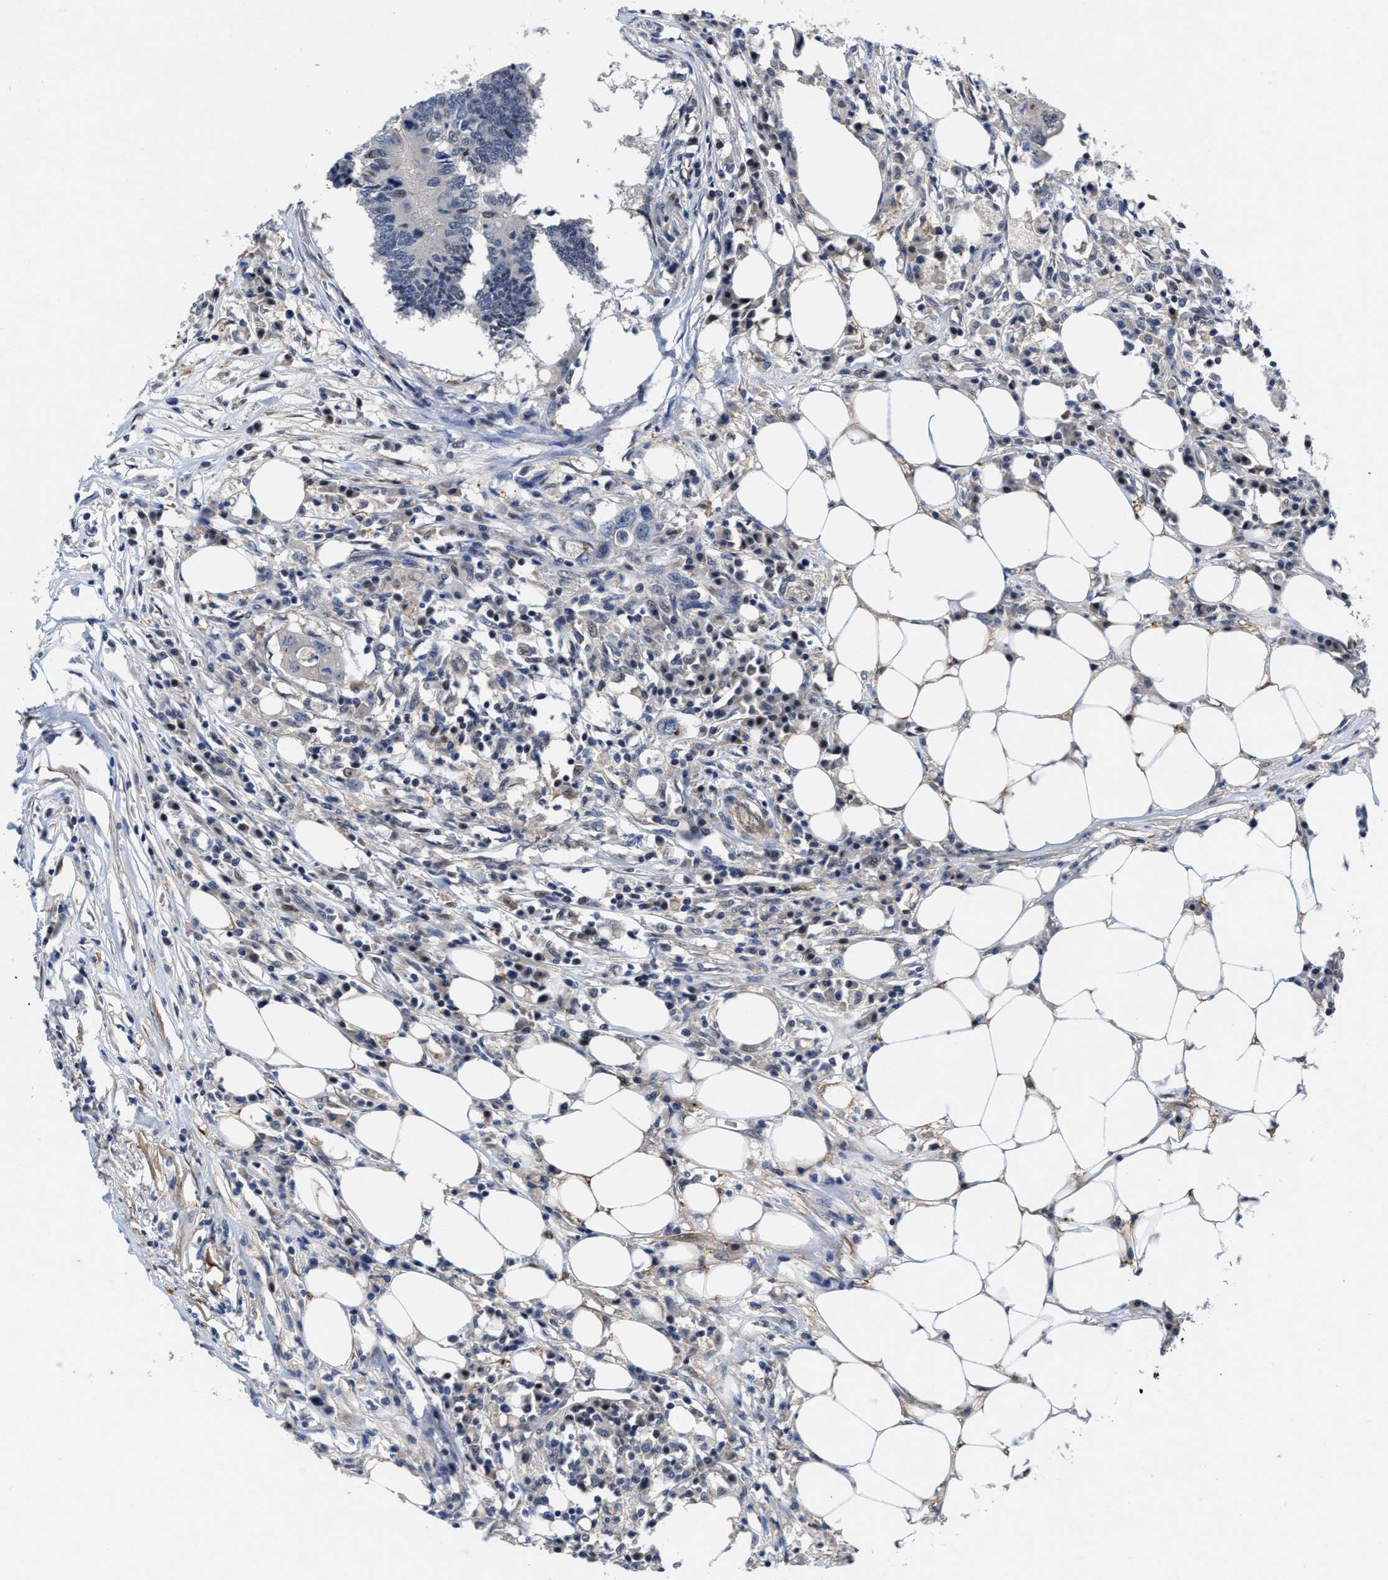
{"staining": {"intensity": "negative", "quantity": "none", "location": "none"}, "tissue": "colorectal cancer", "cell_type": "Tumor cells", "image_type": "cancer", "snomed": [{"axis": "morphology", "description": "Adenocarcinoma, NOS"}, {"axis": "topography", "description": "Colon"}], "caption": "Immunohistochemical staining of adenocarcinoma (colorectal) displays no significant positivity in tumor cells.", "gene": "KIF12", "patient": {"sex": "male", "age": 71}}